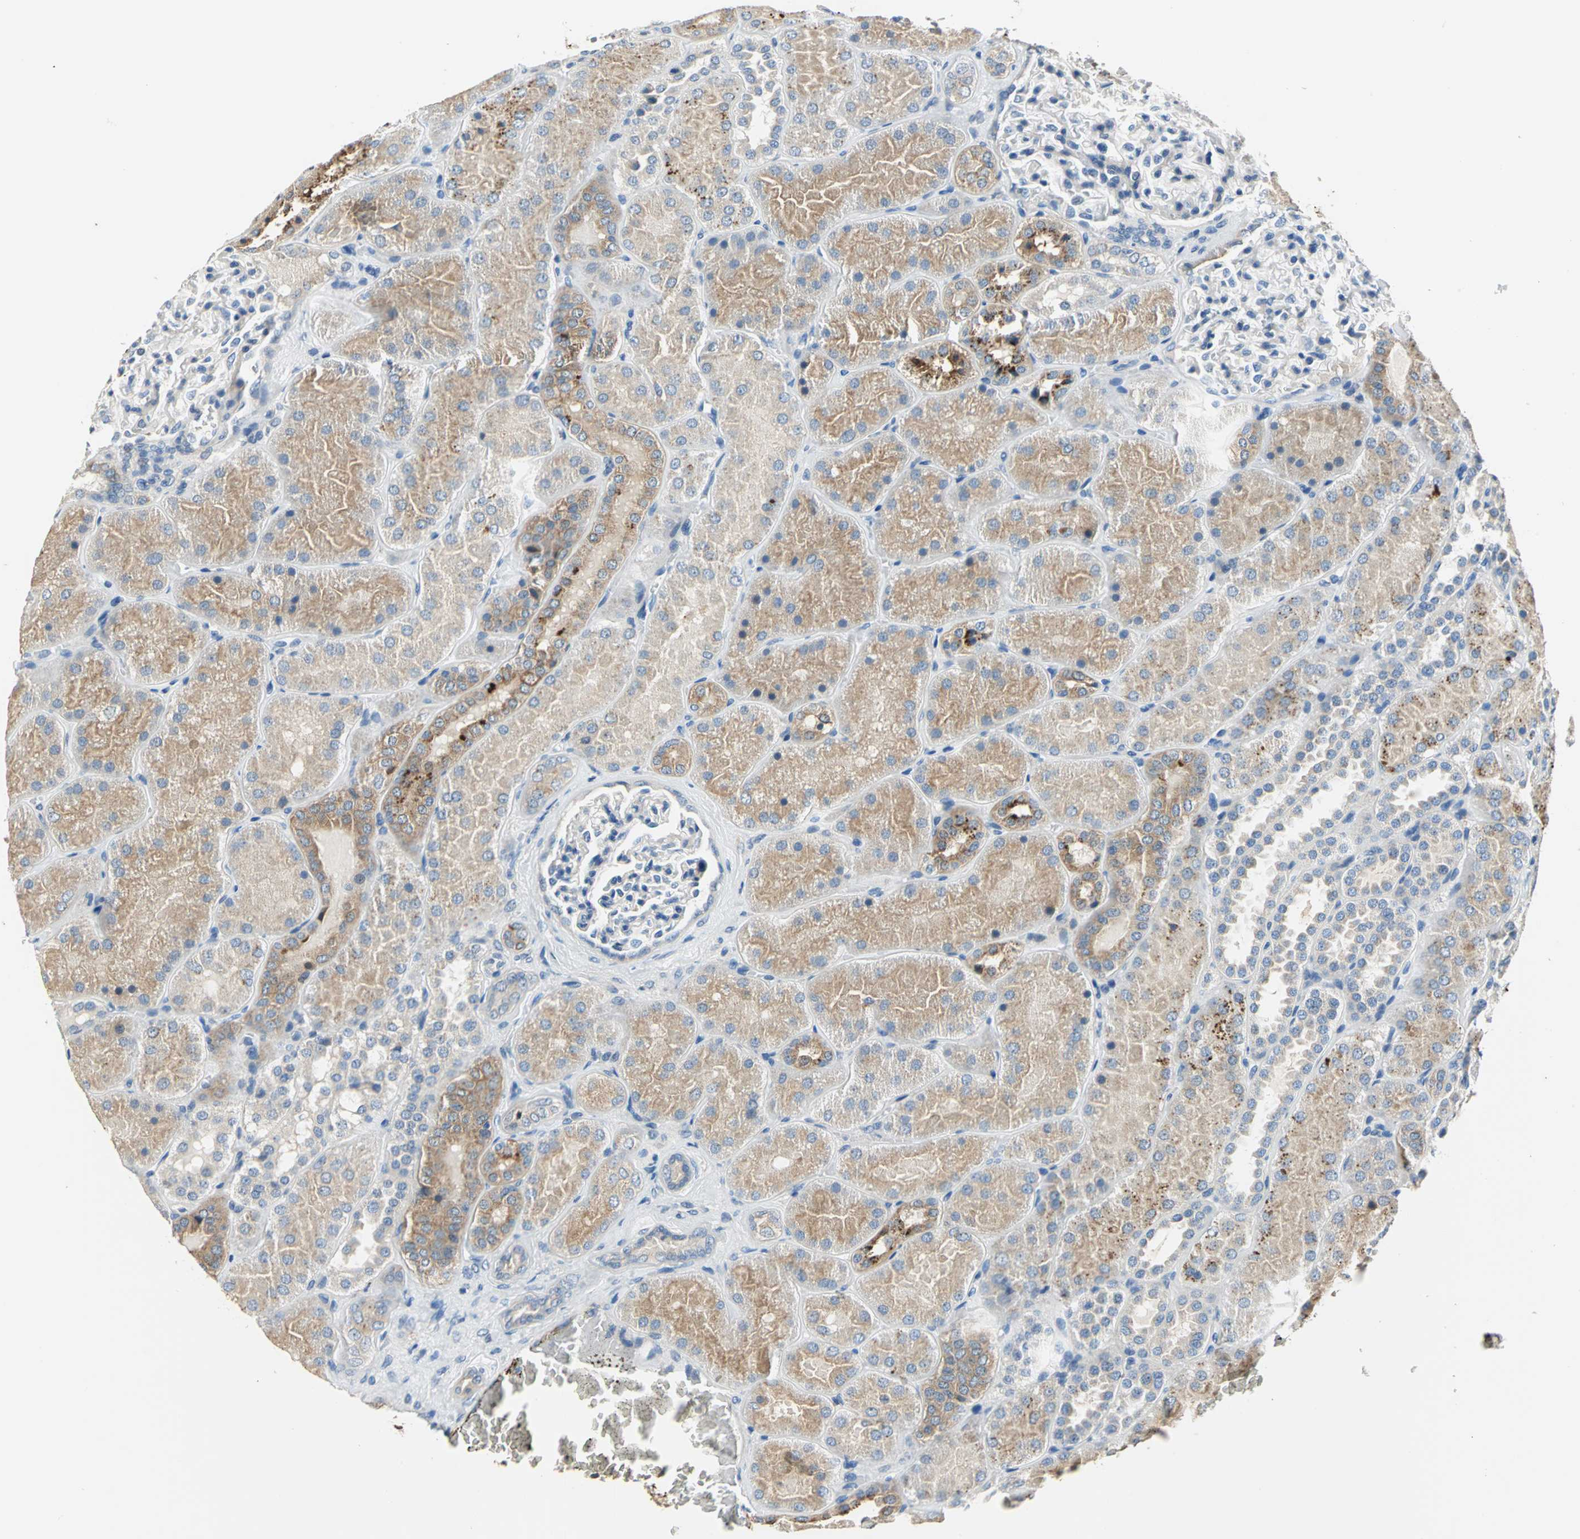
{"staining": {"intensity": "negative", "quantity": "none", "location": "none"}, "tissue": "kidney", "cell_type": "Cells in glomeruli", "image_type": "normal", "snomed": [{"axis": "morphology", "description": "Normal tissue, NOS"}, {"axis": "topography", "description": "Kidney"}], "caption": "Cells in glomeruli show no significant protein expression in unremarkable kidney.", "gene": "RASD2", "patient": {"sex": "male", "age": 28}}